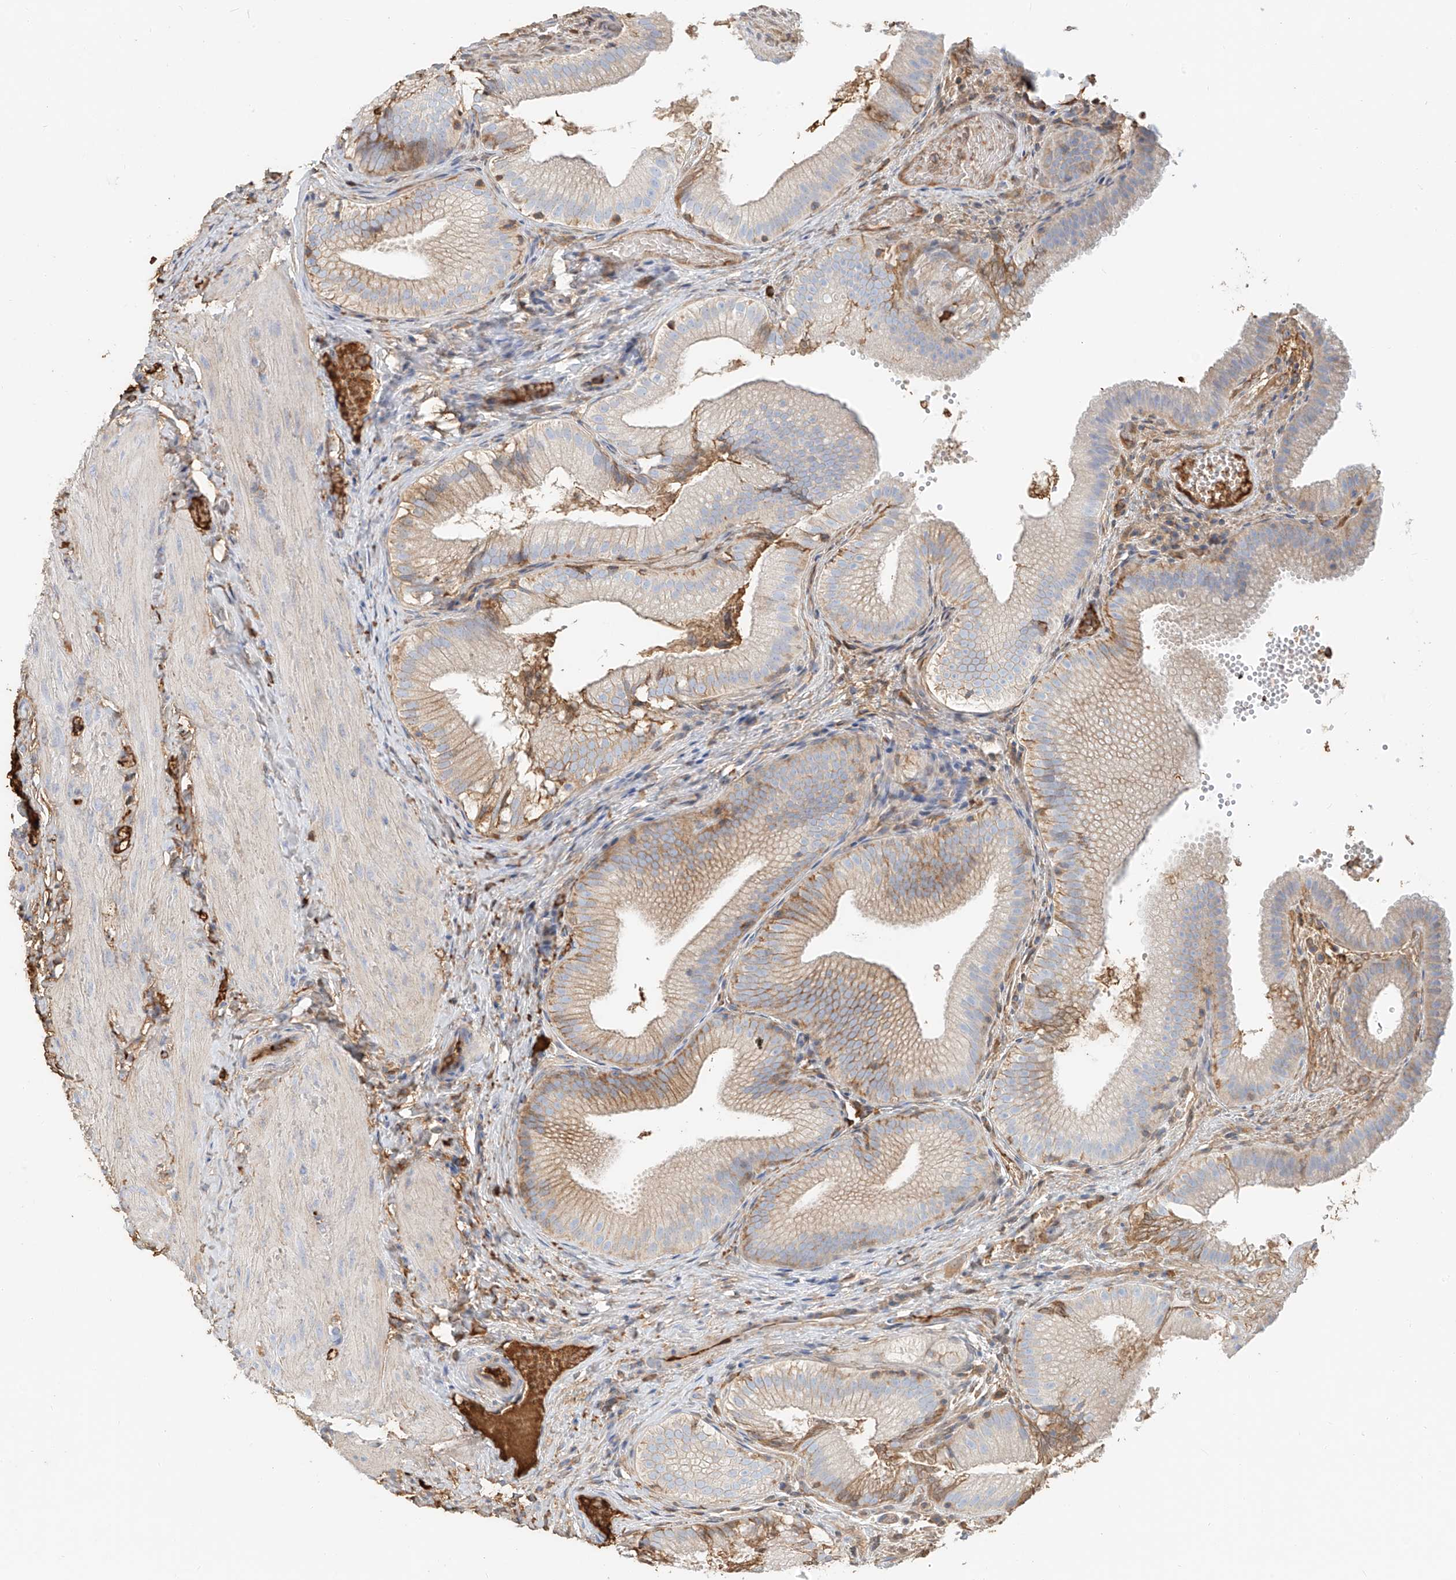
{"staining": {"intensity": "weak", "quantity": ">75%", "location": "cytoplasmic/membranous"}, "tissue": "gallbladder", "cell_type": "Glandular cells", "image_type": "normal", "snomed": [{"axis": "morphology", "description": "Normal tissue, NOS"}, {"axis": "topography", "description": "Gallbladder"}], "caption": "This histopathology image shows immunohistochemistry staining of normal gallbladder, with low weak cytoplasmic/membranous expression in about >75% of glandular cells.", "gene": "ZFP30", "patient": {"sex": "female", "age": 30}}